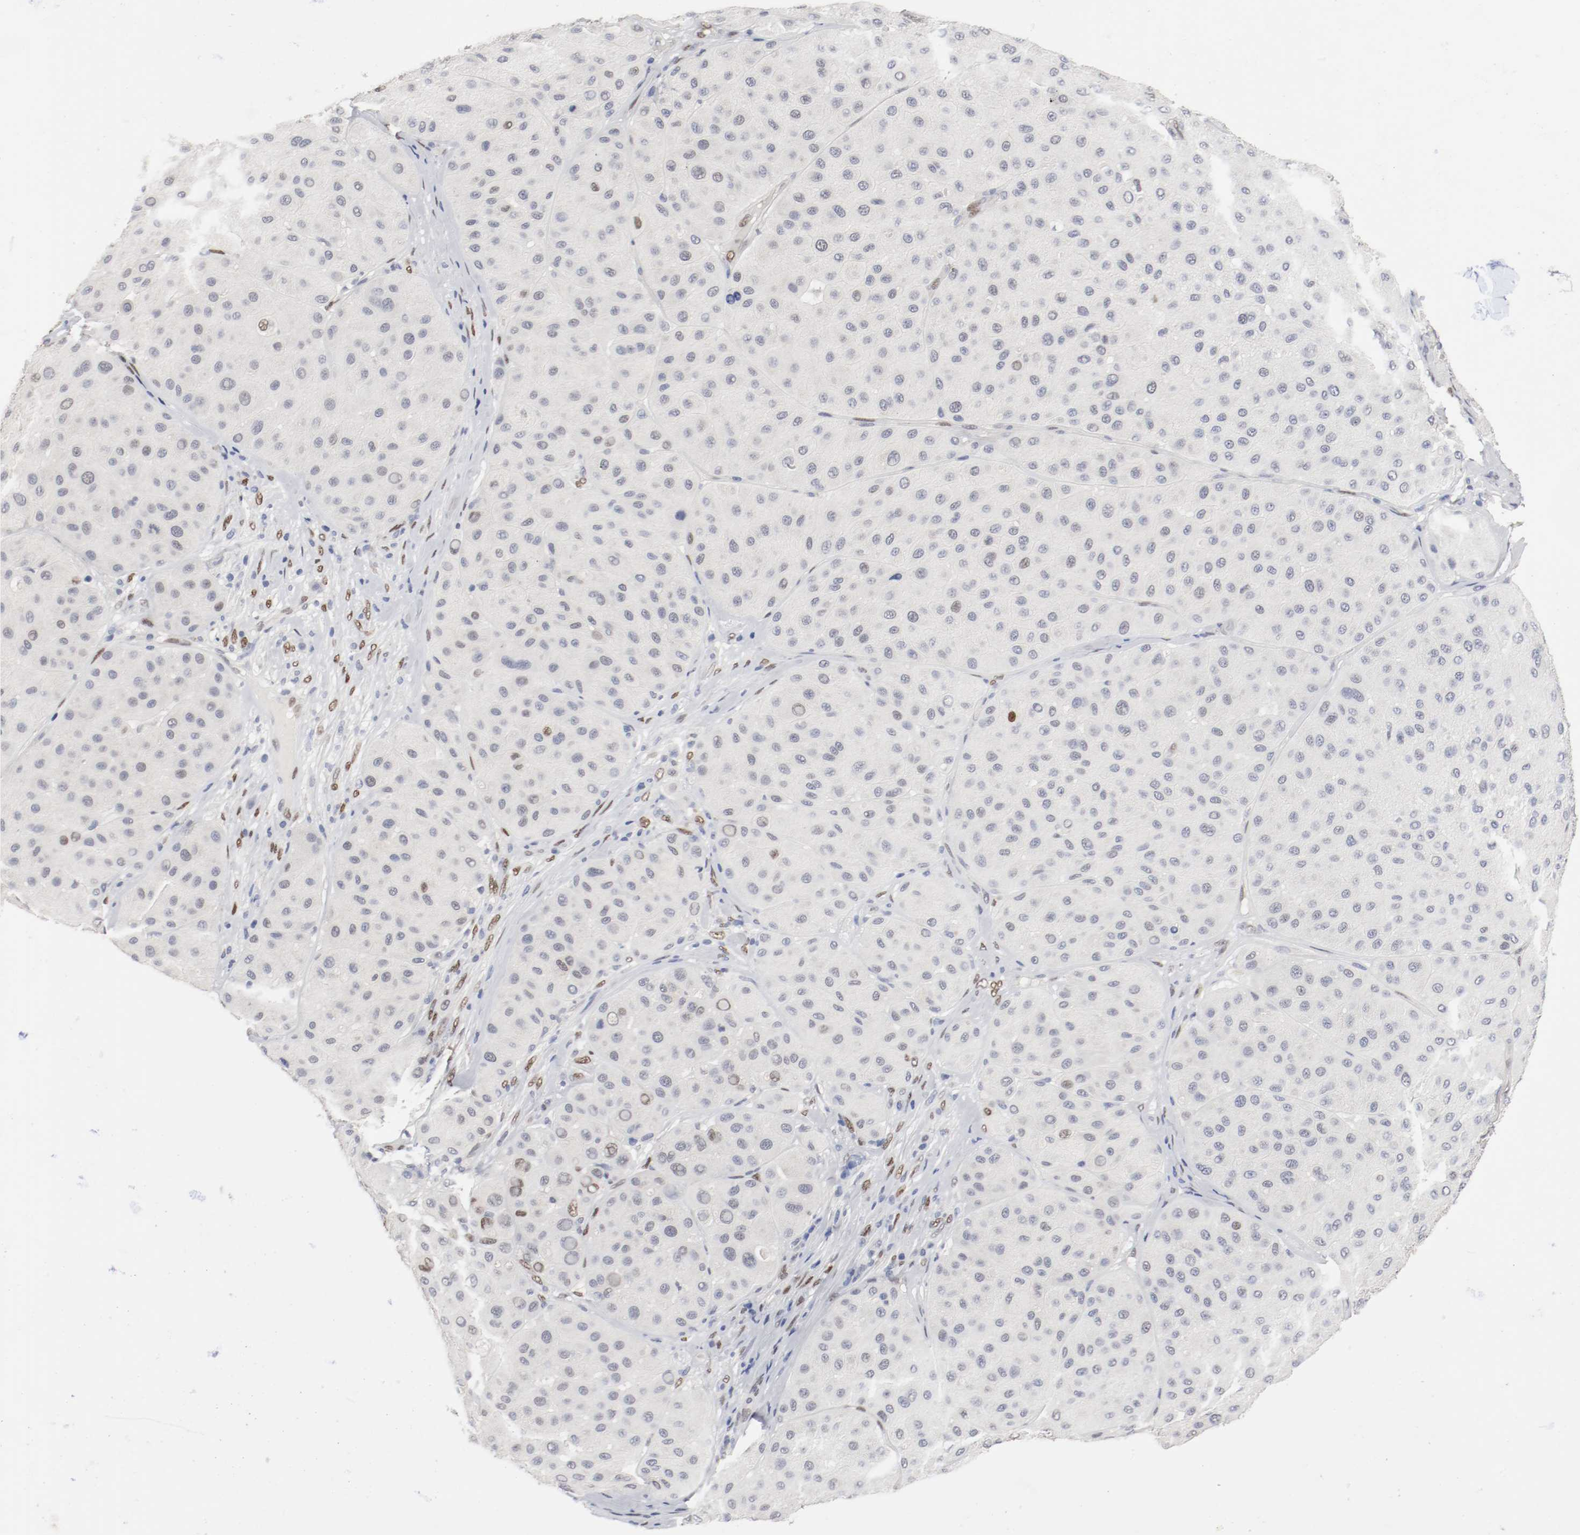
{"staining": {"intensity": "weak", "quantity": "<25%", "location": "nuclear"}, "tissue": "melanoma", "cell_type": "Tumor cells", "image_type": "cancer", "snomed": [{"axis": "morphology", "description": "Normal tissue, NOS"}, {"axis": "morphology", "description": "Malignant melanoma, Metastatic site"}, {"axis": "topography", "description": "Skin"}], "caption": "Melanoma was stained to show a protein in brown. There is no significant positivity in tumor cells.", "gene": "FOSL2", "patient": {"sex": "male", "age": 41}}